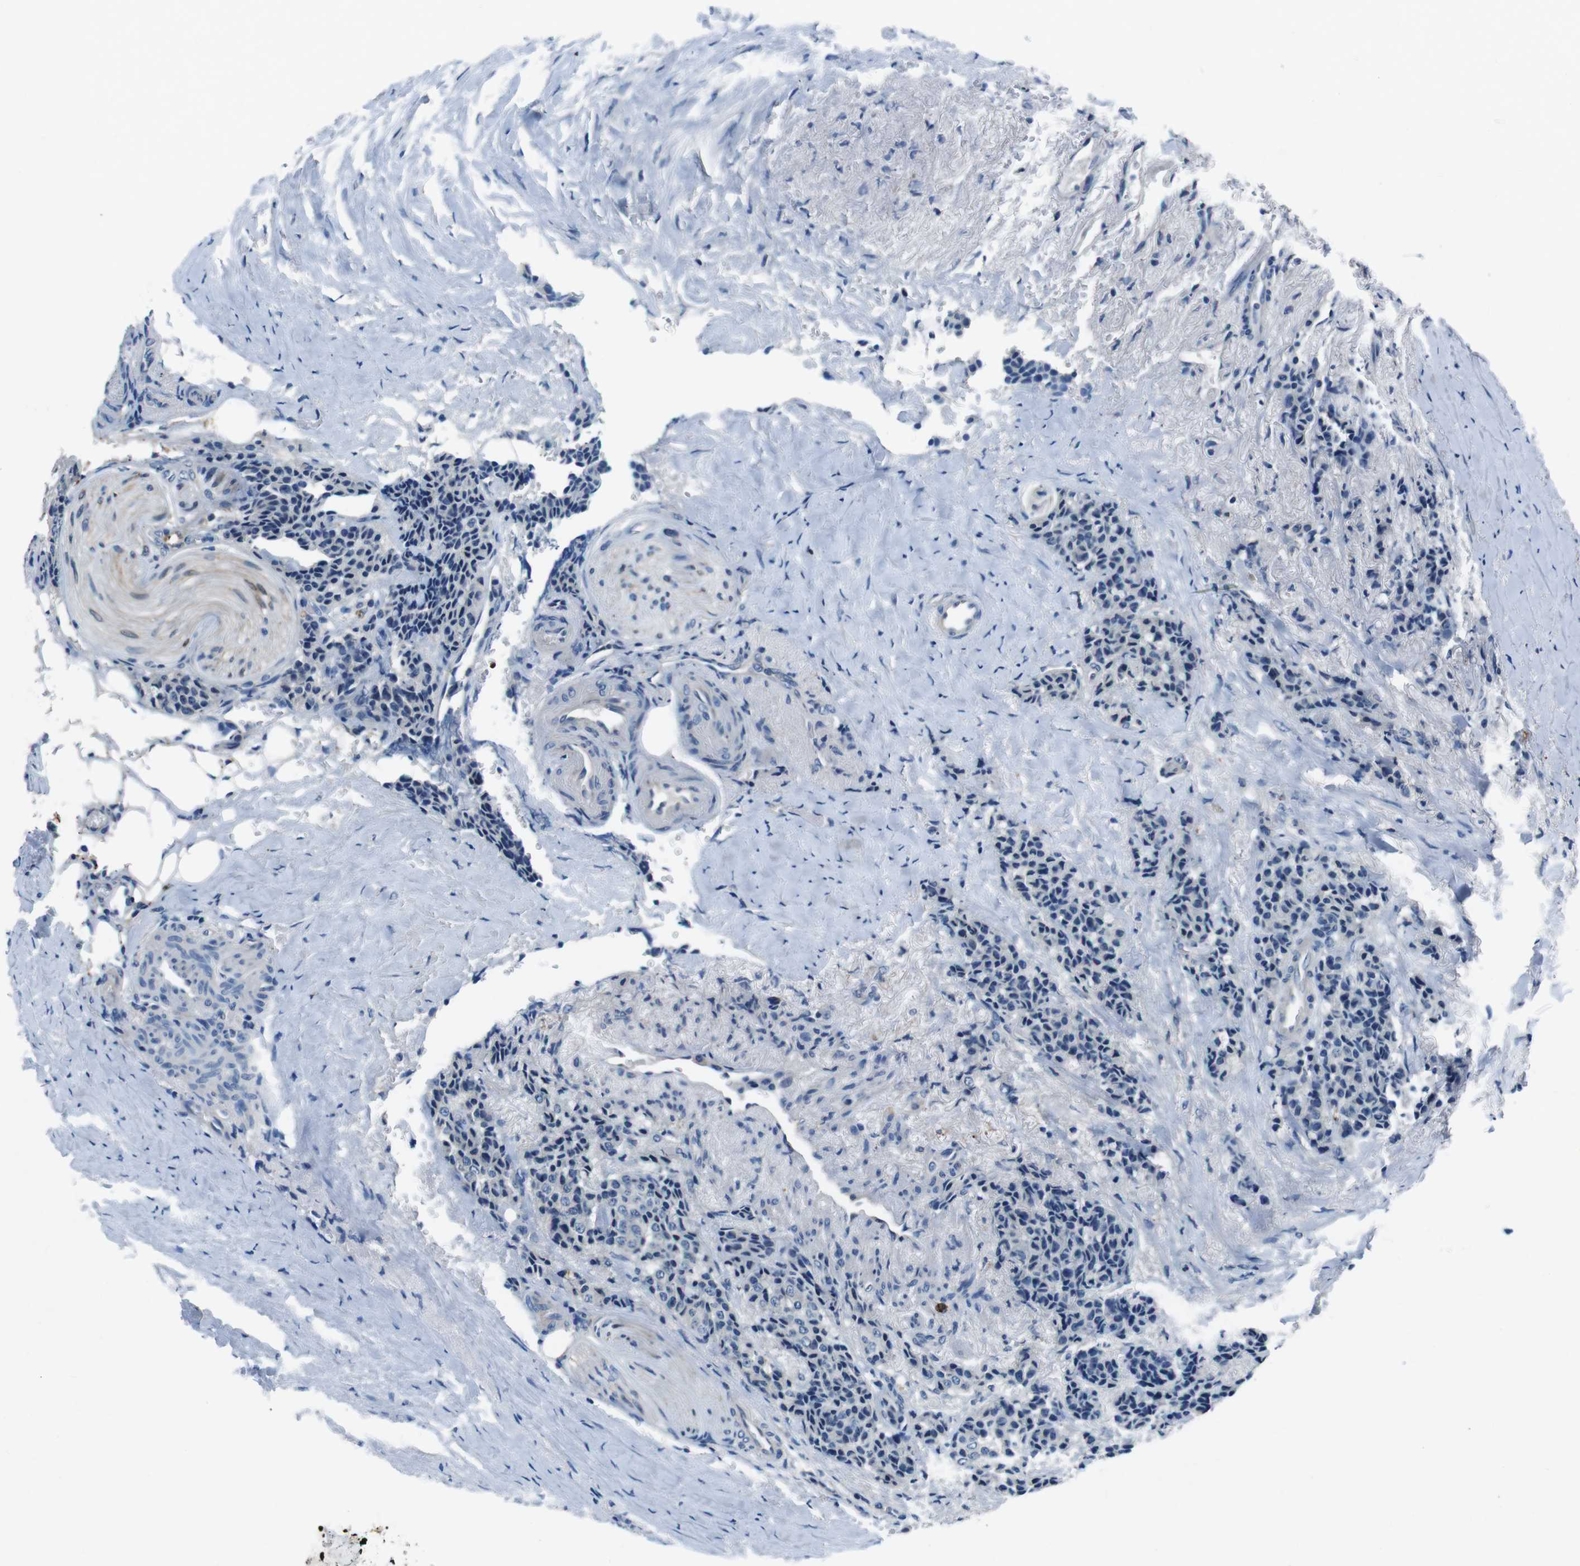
{"staining": {"intensity": "negative", "quantity": "none", "location": "none"}, "tissue": "carcinoid", "cell_type": "Tumor cells", "image_type": "cancer", "snomed": [{"axis": "morphology", "description": "Carcinoid, malignant, NOS"}, {"axis": "topography", "description": "Colon"}], "caption": "IHC of carcinoid exhibits no staining in tumor cells. (DAB (3,3'-diaminobenzidine) immunohistochemistry, high magnification).", "gene": "TULP3", "patient": {"sex": "female", "age": 61}}